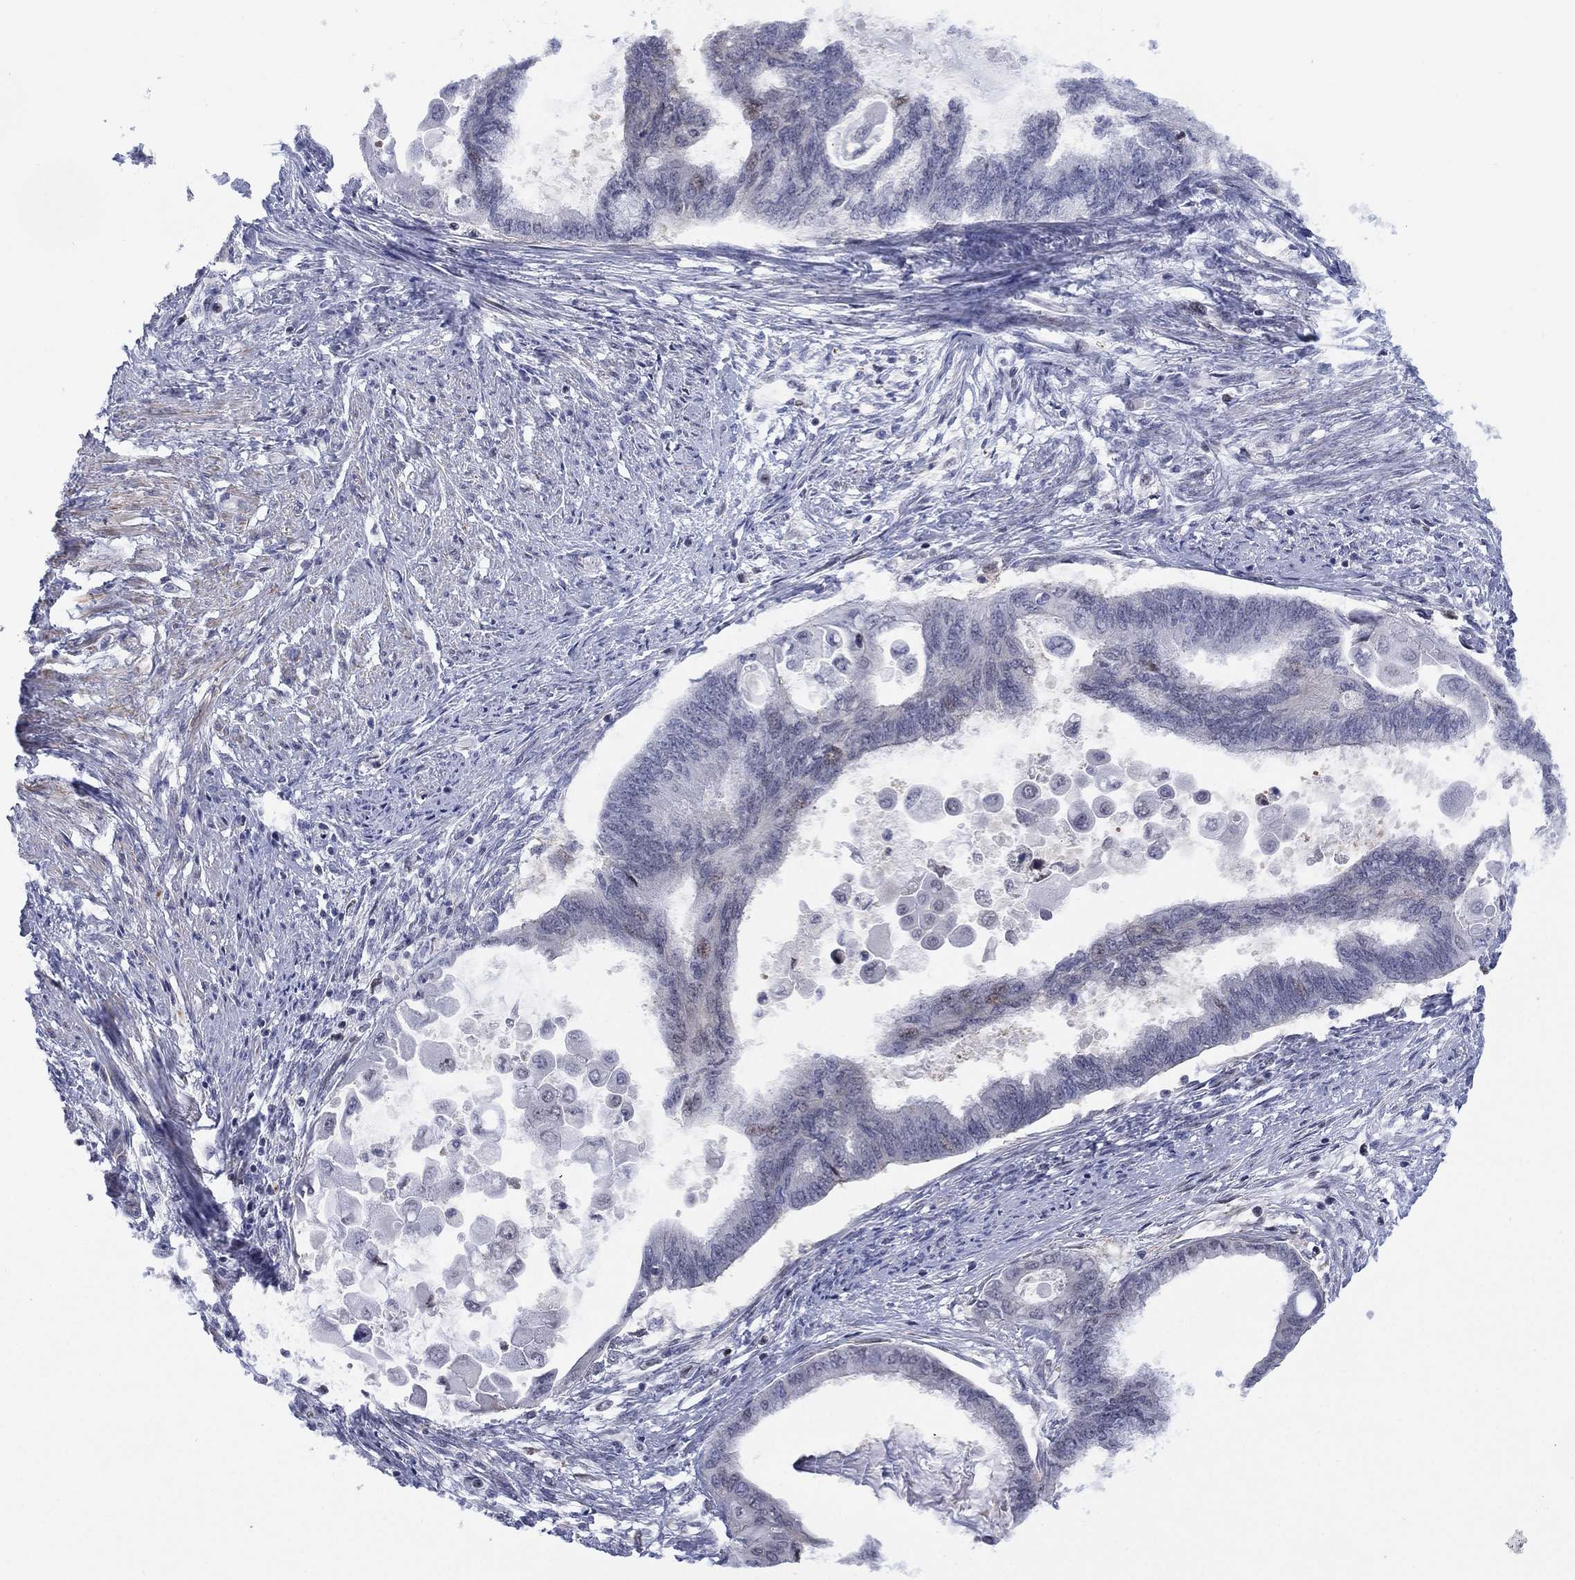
{"staining": {"intensity": "negative", "quantity": "none", "location": "none"}, "tissue": "endometrial cancer", "cell_type": "Tumor cells", "image_type": "cancer", "snomed": [{"axis": "morphology", "description": "Adenocarcinoma, NOS"}, {"axis": "topography", "description": "Endometrium"}], "caption": "The histopathology image demonstrates no significant positivity in tumor cells of adenocarcinoma (endometrial). The staining was performed using DAB to visualize the protein expression in brown, while the nuclei were stained in blue with hematoxylin (Magnification: 20x).", "gene": "SLC4A4", "patient": {"sex": "female", "age": 86}}